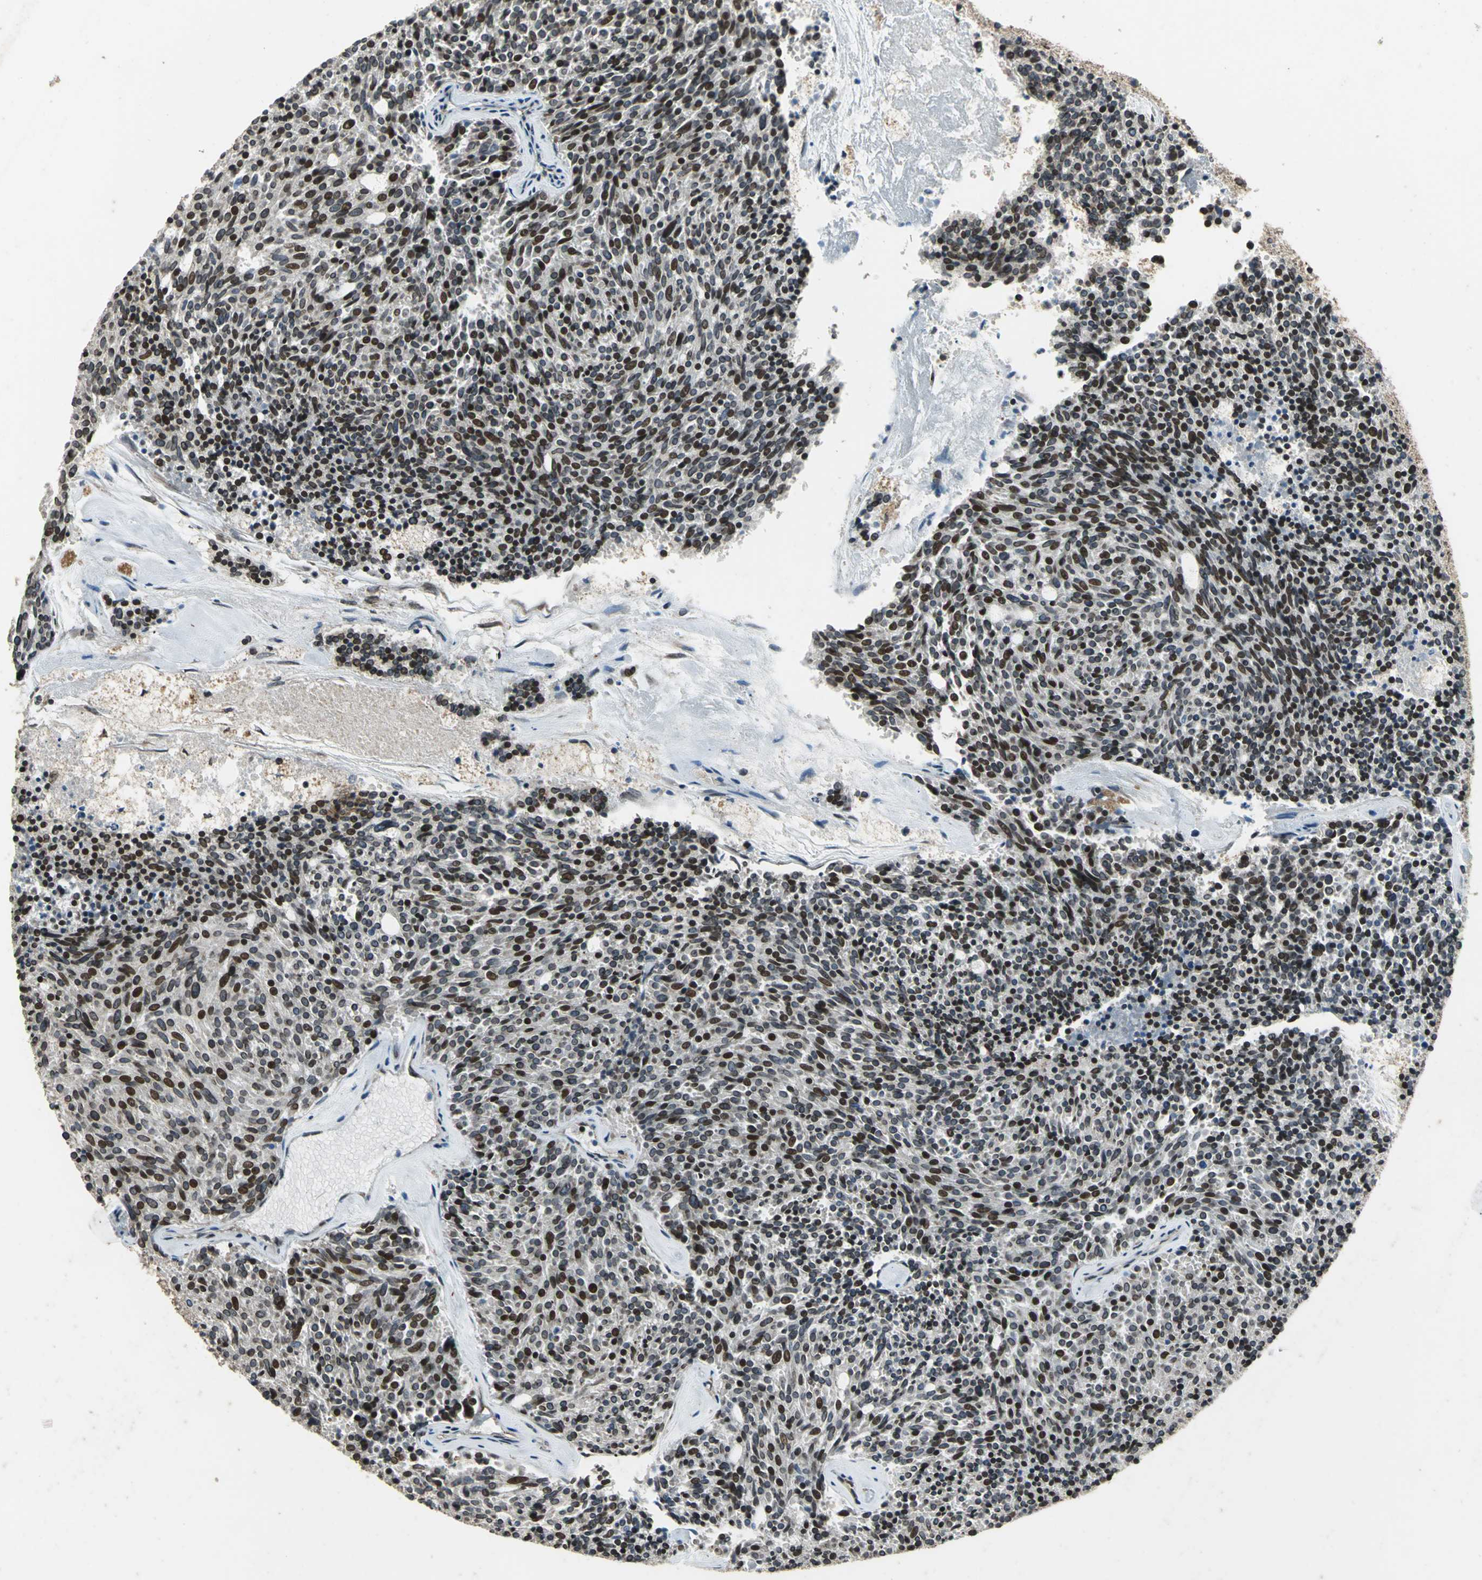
{"staining": {"intensity": "strong", "quantity": "25%-75%", "location": "nuclear"}, "tissue": "carcinoid", "cell_type": "Tumor cells", "image_type": "cancer", "snomed": [{"axis": "morphology", "description": "Carcinoid, malignant, NOS"}, {"axis": "topography", "description": "Pancreas"}], "caption": "The photomicrograph displays staining of carcinoid (malignant), revealing strong nuclear protein expression (brown color) within tumor cells.", "gene": "BRIP1", "patient": {"sex": "female", "age": 54}}